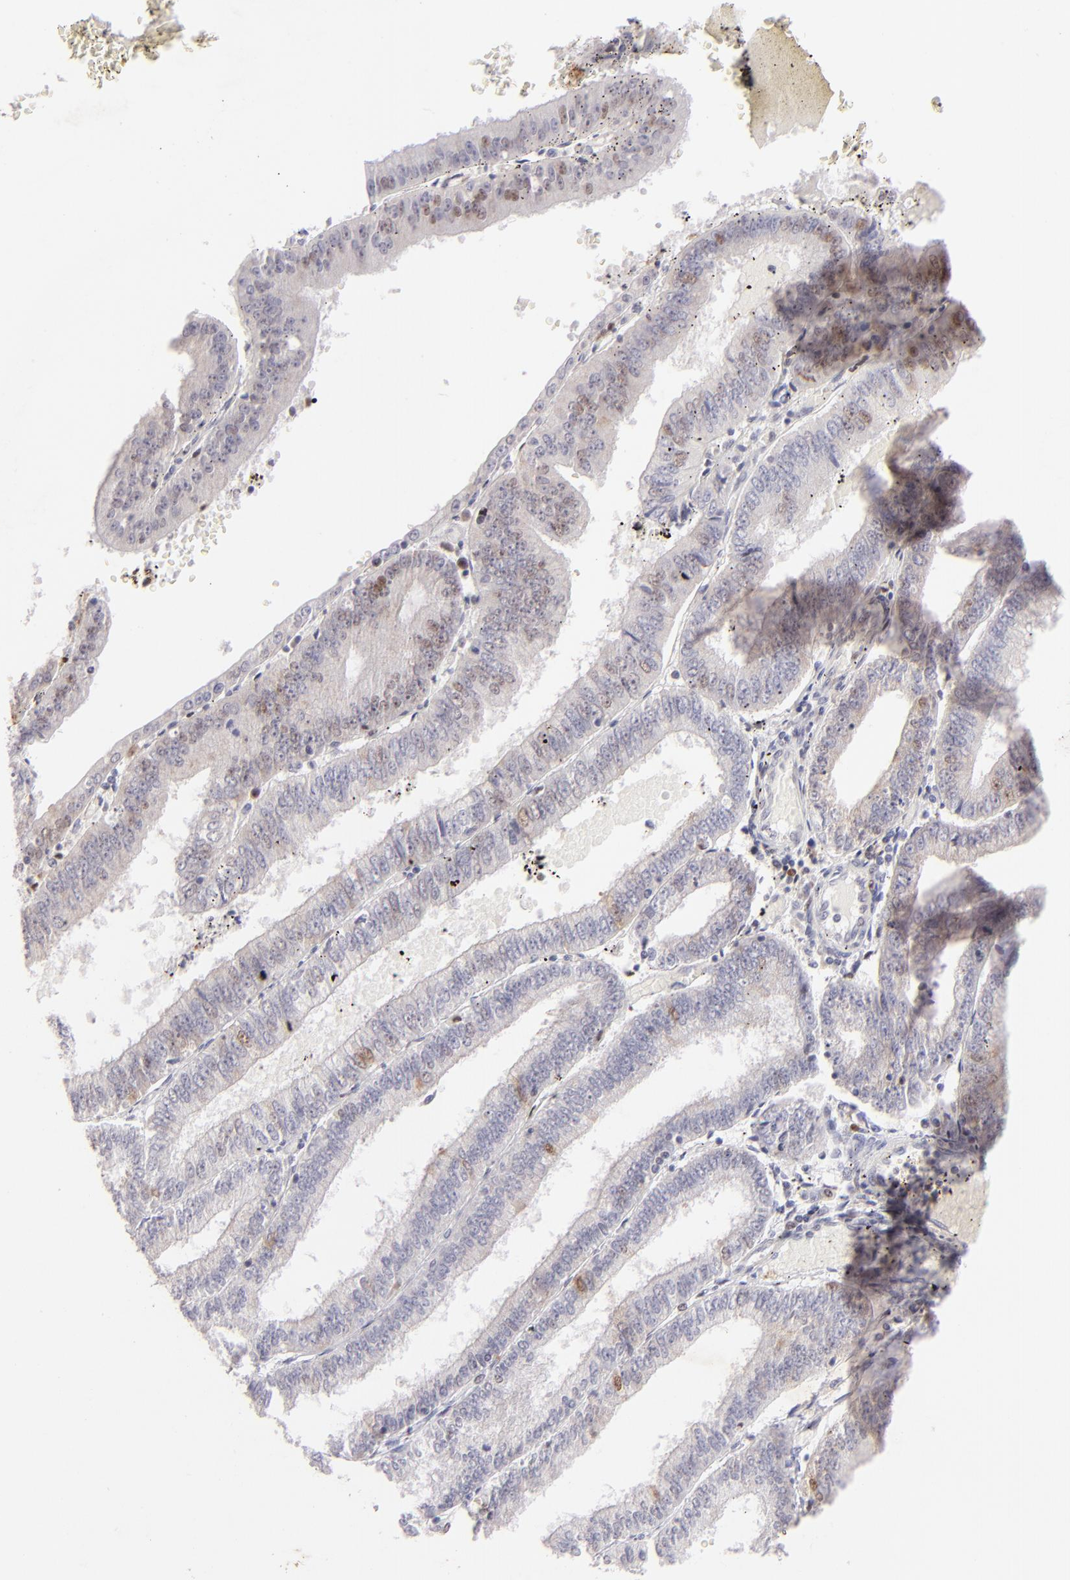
{"staining": {"intensity": "weak", "quantity": "25%-75%", "location": "cytoplasmic/membranous,nuclear"}, "tissue": "endometrial cancer", "cell_type": "Tumor cells", "image_type": "cancer", "snomed": [{"axis": "morphology", "description": "Adenocarcinoma, NOS"}, {"axis": "topography", "description": "Endometrium"}], "caption": "DAB immunohistochemical staining of endometrial cancer shows weak cytoplasmic/membranous and nuclear protein positivity in approximately 25%-75% of tumor cells.", "gene": "POU2F1", "patient": {"sex": "female", "age": 66}}